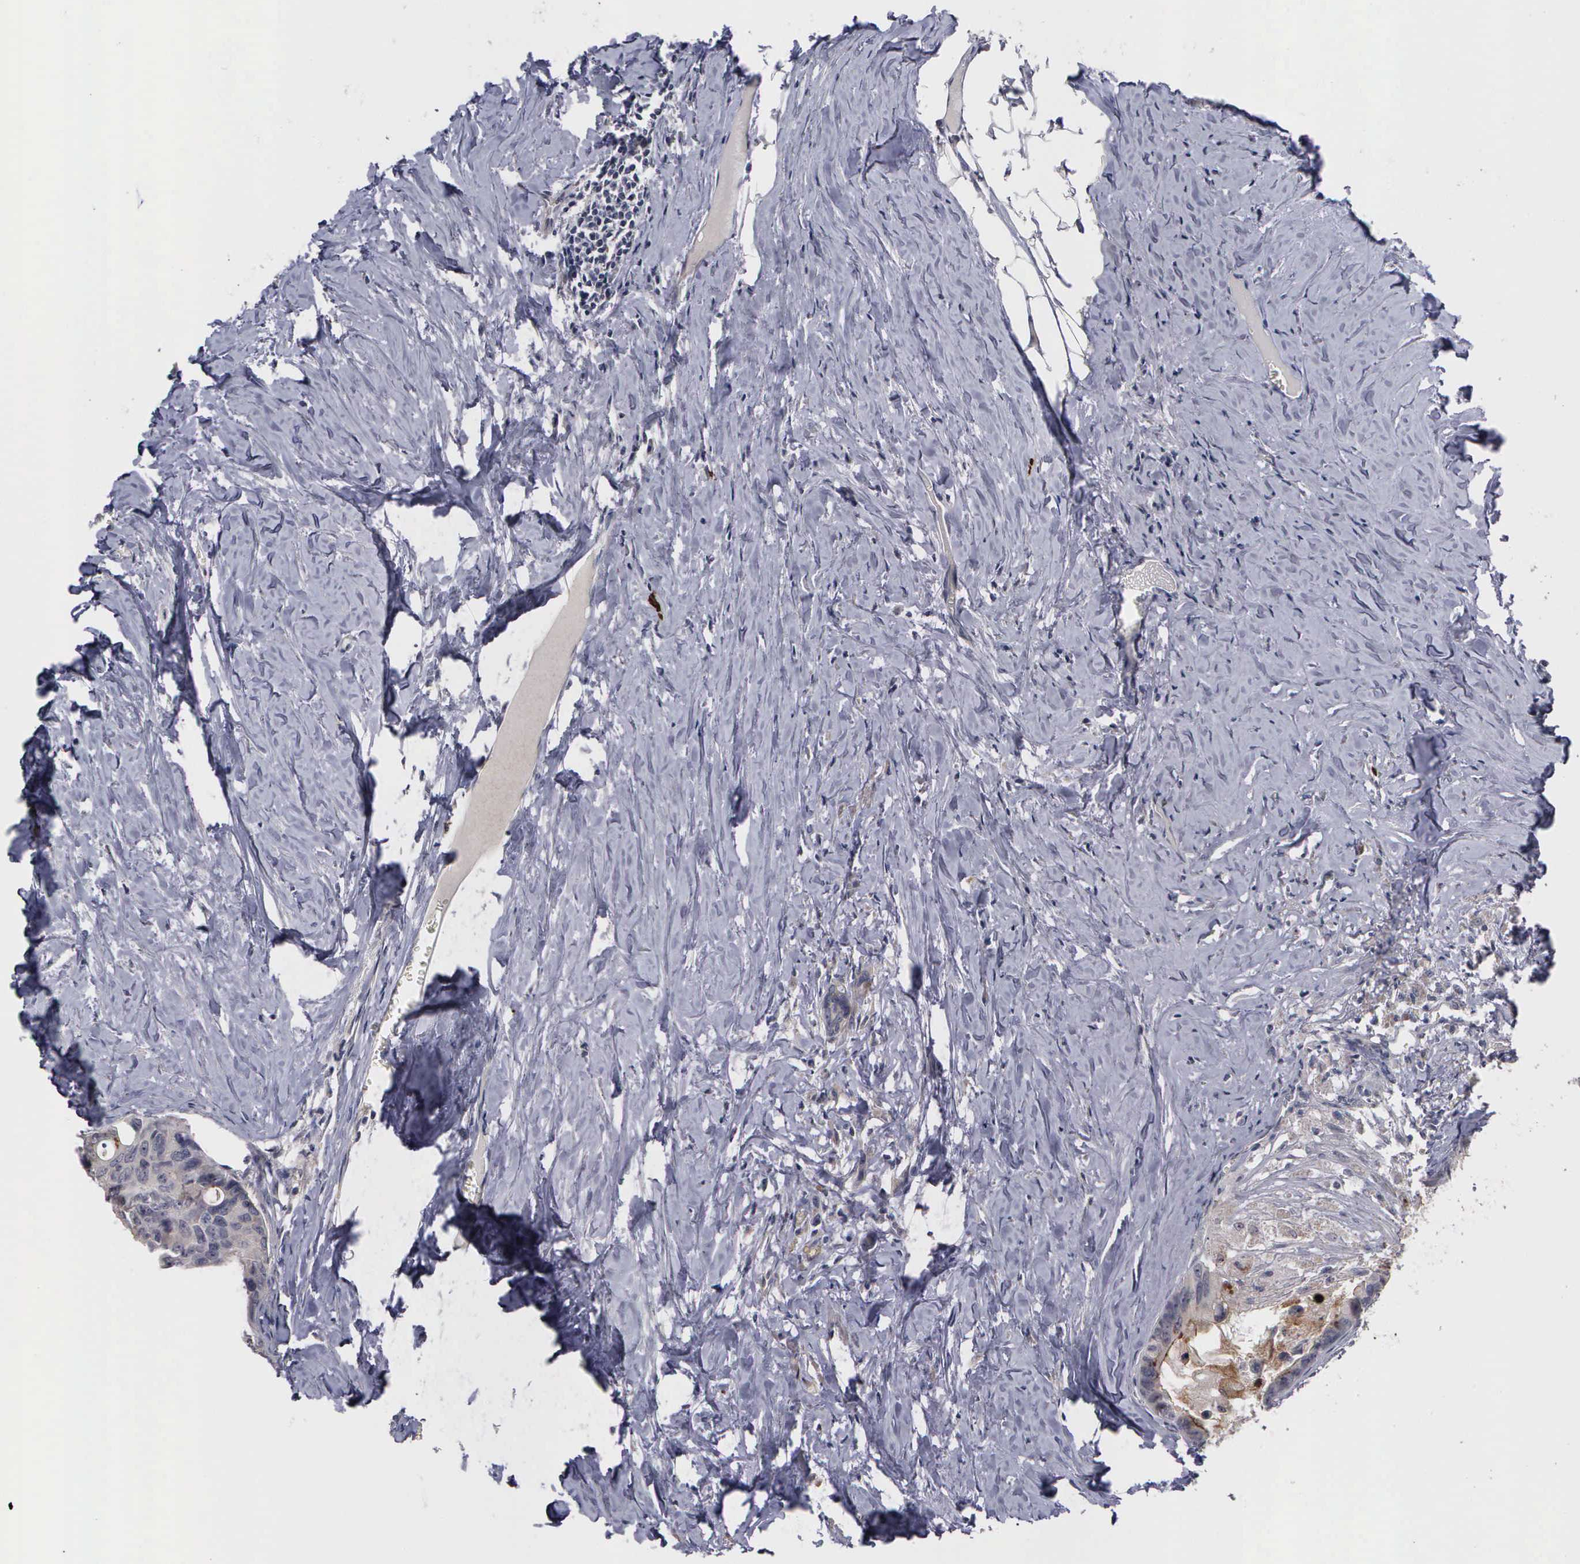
{"staining": {"intensity": "moderate", "quantity": "<25%", "location": "cytoplasmic/membranous"}, "tissue": "colorectal cancer", "cell_type": "Tumor cells", "image_type": "cancer", "snomed": [{"axis": "morphology", "description": "Adenocarcinoma, NOS"}, {"axis": "topography", "description": "Colon"}], "caption": "Colorectal cancer (adenocarcinoma) was stained to show a protein in brown. There is low levels of moderate cytoplasmic/membranous expression in approximately <25% of tumor cells.", "gene": "MMP9", "patient": {"sex": "female", "age": 55}}